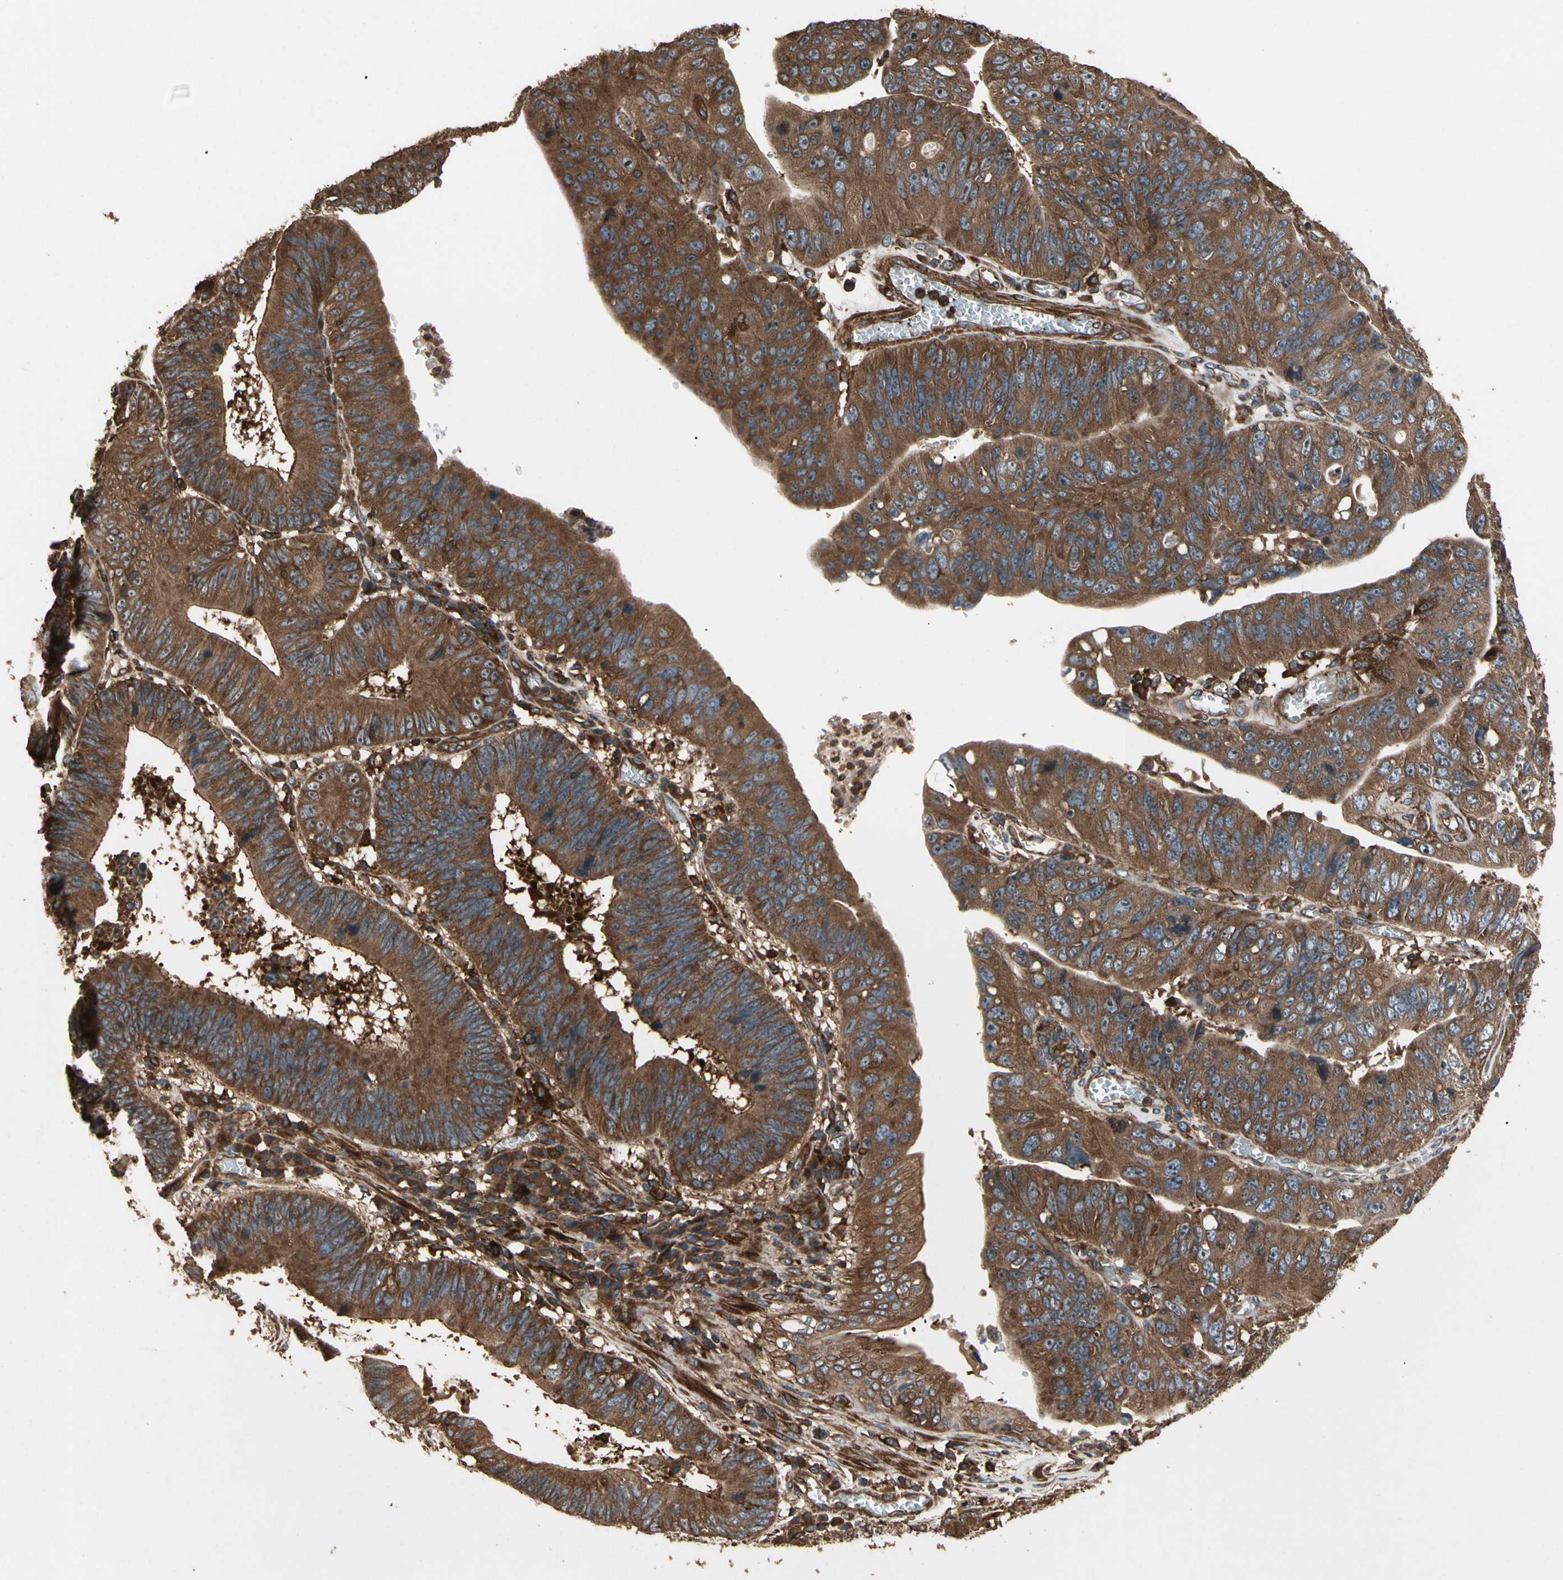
{"staining": {"intensity": "strong", "quantity": ">75%", "location": "cytoplasmic/membranous"}, "tissue": "stomach cancer", "cell_type": "Tumor cells", "image_type": "cancer", "snomed": [{"axis": "morphology", "description": "Adenocarcinoma, NOS"}, {"axis": "topography", "description": "Stomach"}], "caption": "The immunohistochemical stain shows strong cytoplasmic/membranous positivity in tumor cells of stomach adenocarcinoma tissue. The staining was performed using DAB (3,3'-diaminobenzidine), with brown indicating positive protein expression. Nuclei are stained blue with hematoxylin.", "gene": "AGBL2", "patient": {"sex": "male", "age": 59}}